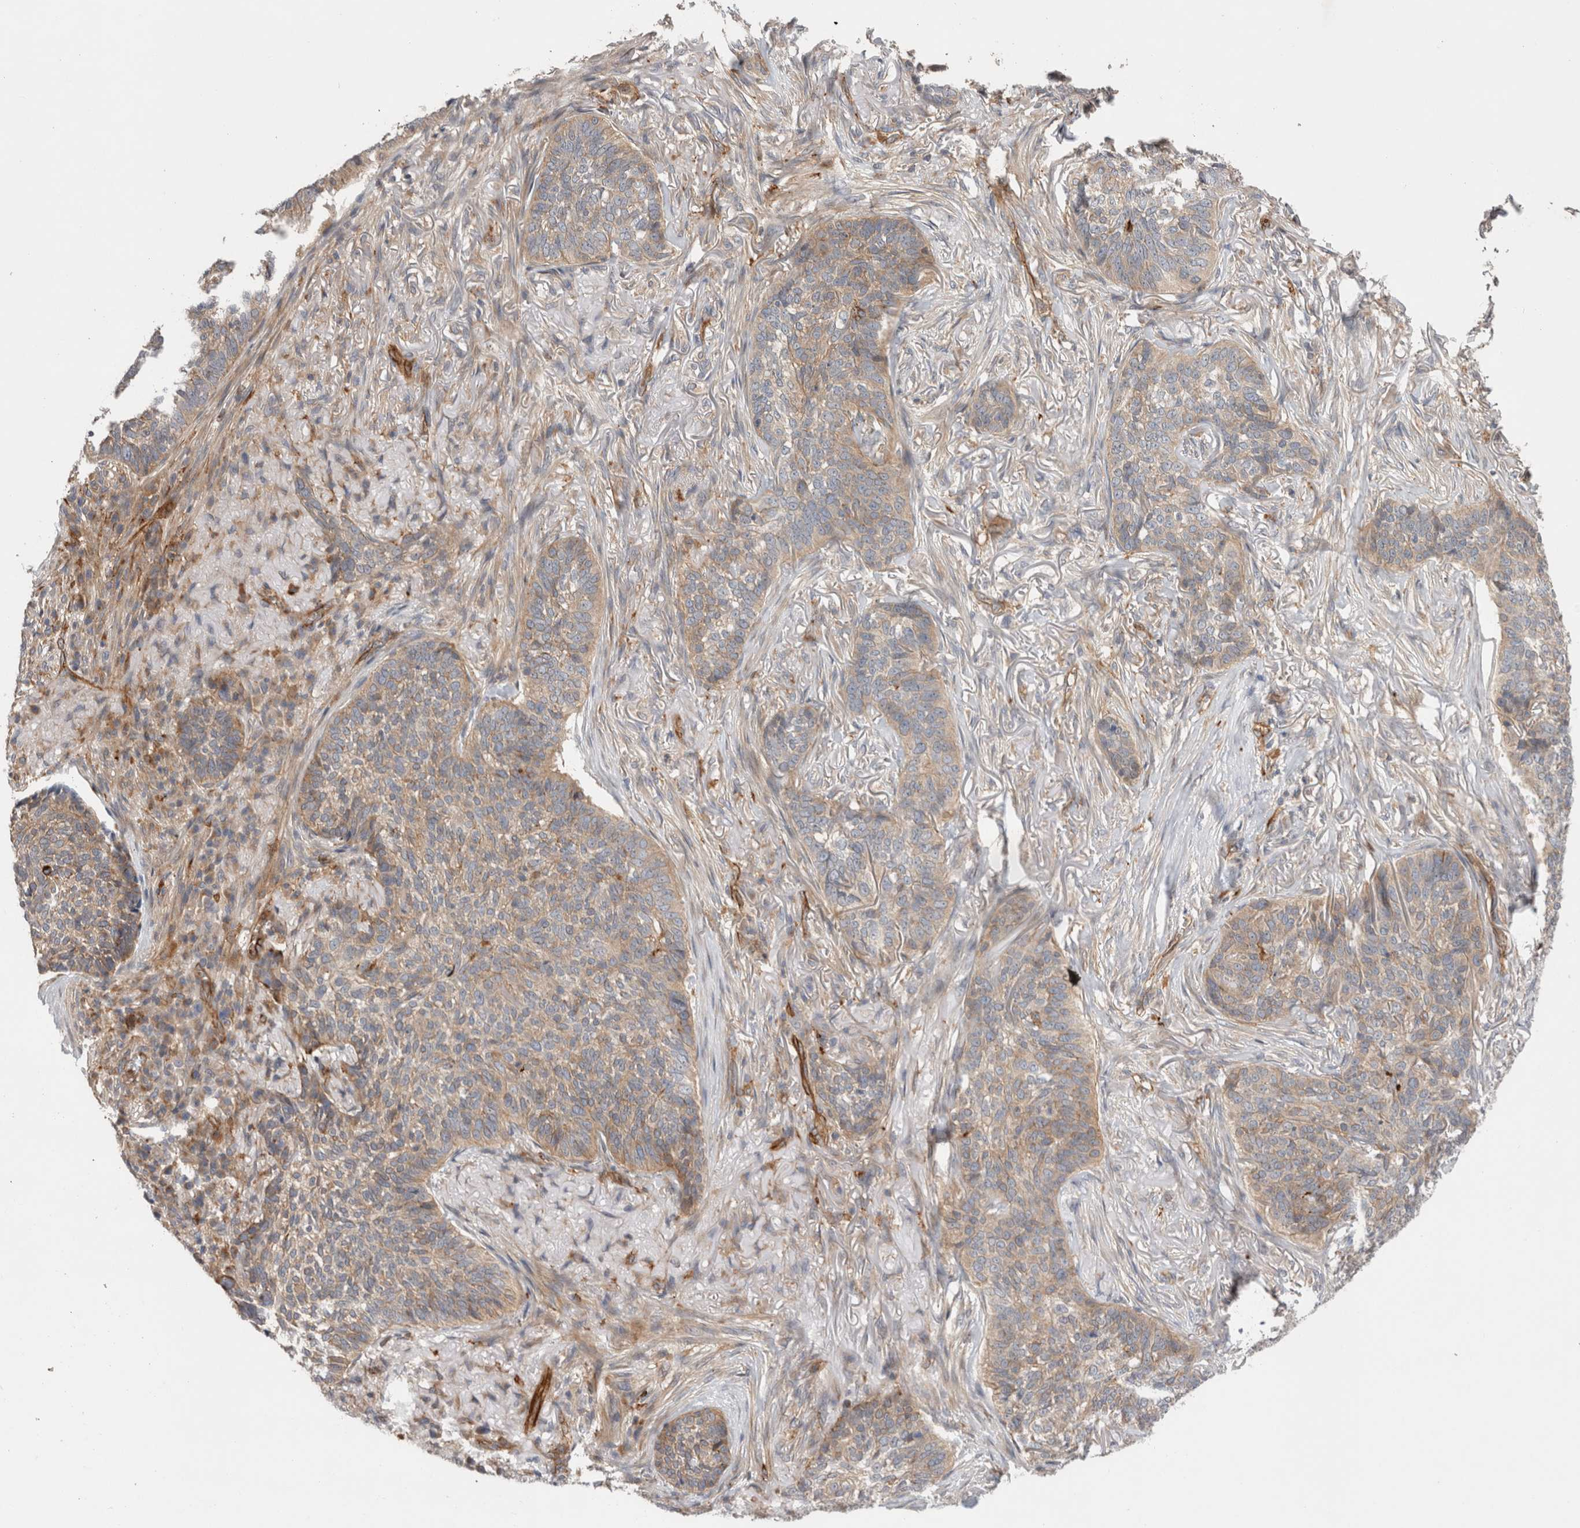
{"staining": {"intensity": "weak", "quantity": ">75%", "location": "cytoplasmic/membranous"}, "tissue": "skin cancer", "cell_type": "Tumor cells", "image_type": "cancer", "snomed": [{"axis": "morphology", "description": "Basal cell carcinoma"}, {"axis": "topography", "description": "Skin"}], "caption": "Immunohistochemical staining of human skin cancer (basal cell carcinoma) reveals low levels of weak cytoplasmic/membranous protein expression in approximately >75% of tumor cells.", "gene": "BNIP2", "patient": {"sex": "male", "age": 85}}